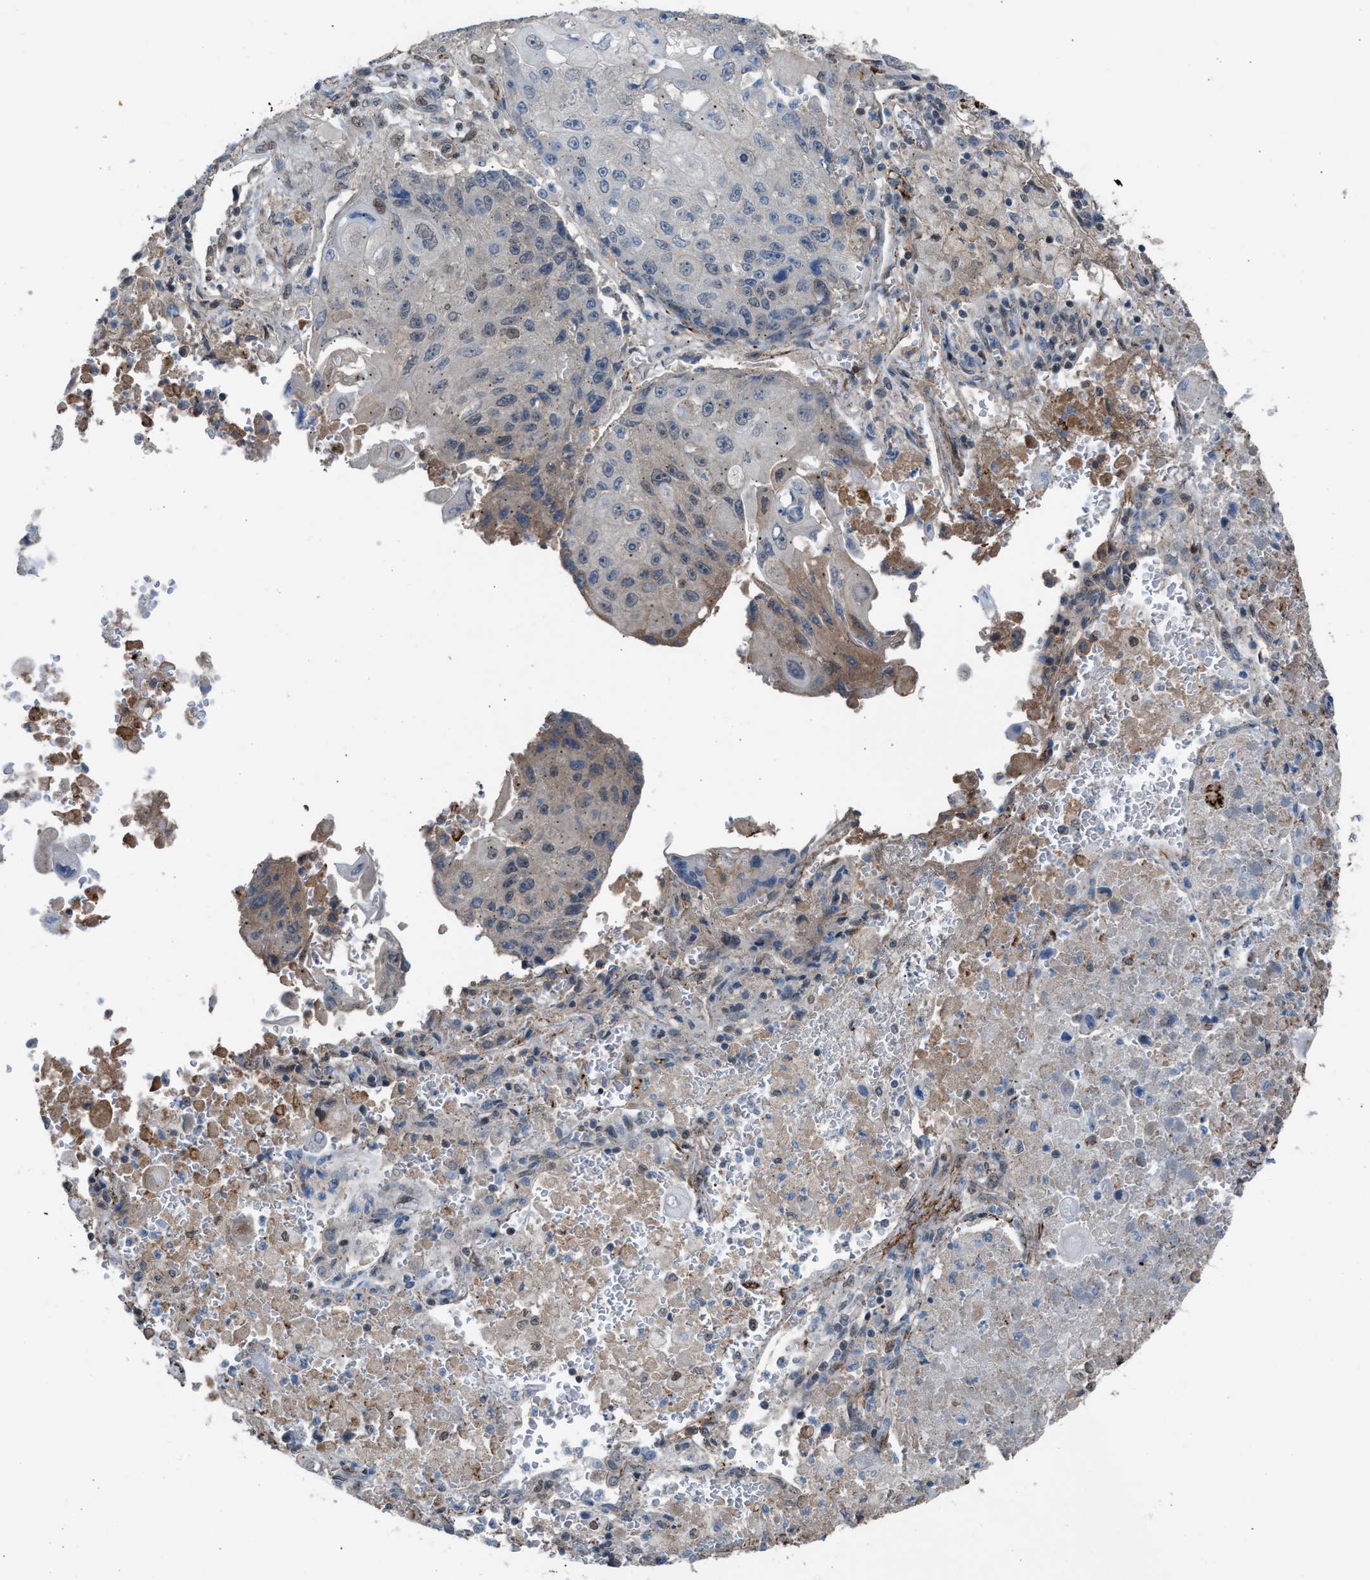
{"staining": {"intensity": "moderate", "quantity": "<25%", "location": "cytoplasmic/membranous,nuclear"}, "tissue": "lung cancer", "cell_type": "Tumor cells", "image_type": "cancer", "snomed": [{"axis": "morphology", "description": "Squamous cell carcinoma, NOS"}, {"axis": "topography", "description": "Lung"}], "caption": "Immunohistochemistry (IHC) of human lung cancer displays low levels of moderate cytoplasmic/membranous and nuclear staining in approximately <25% of tumor cells.", "gene": "CRTC1", "patient": {"sex": "male", "age": 61}}